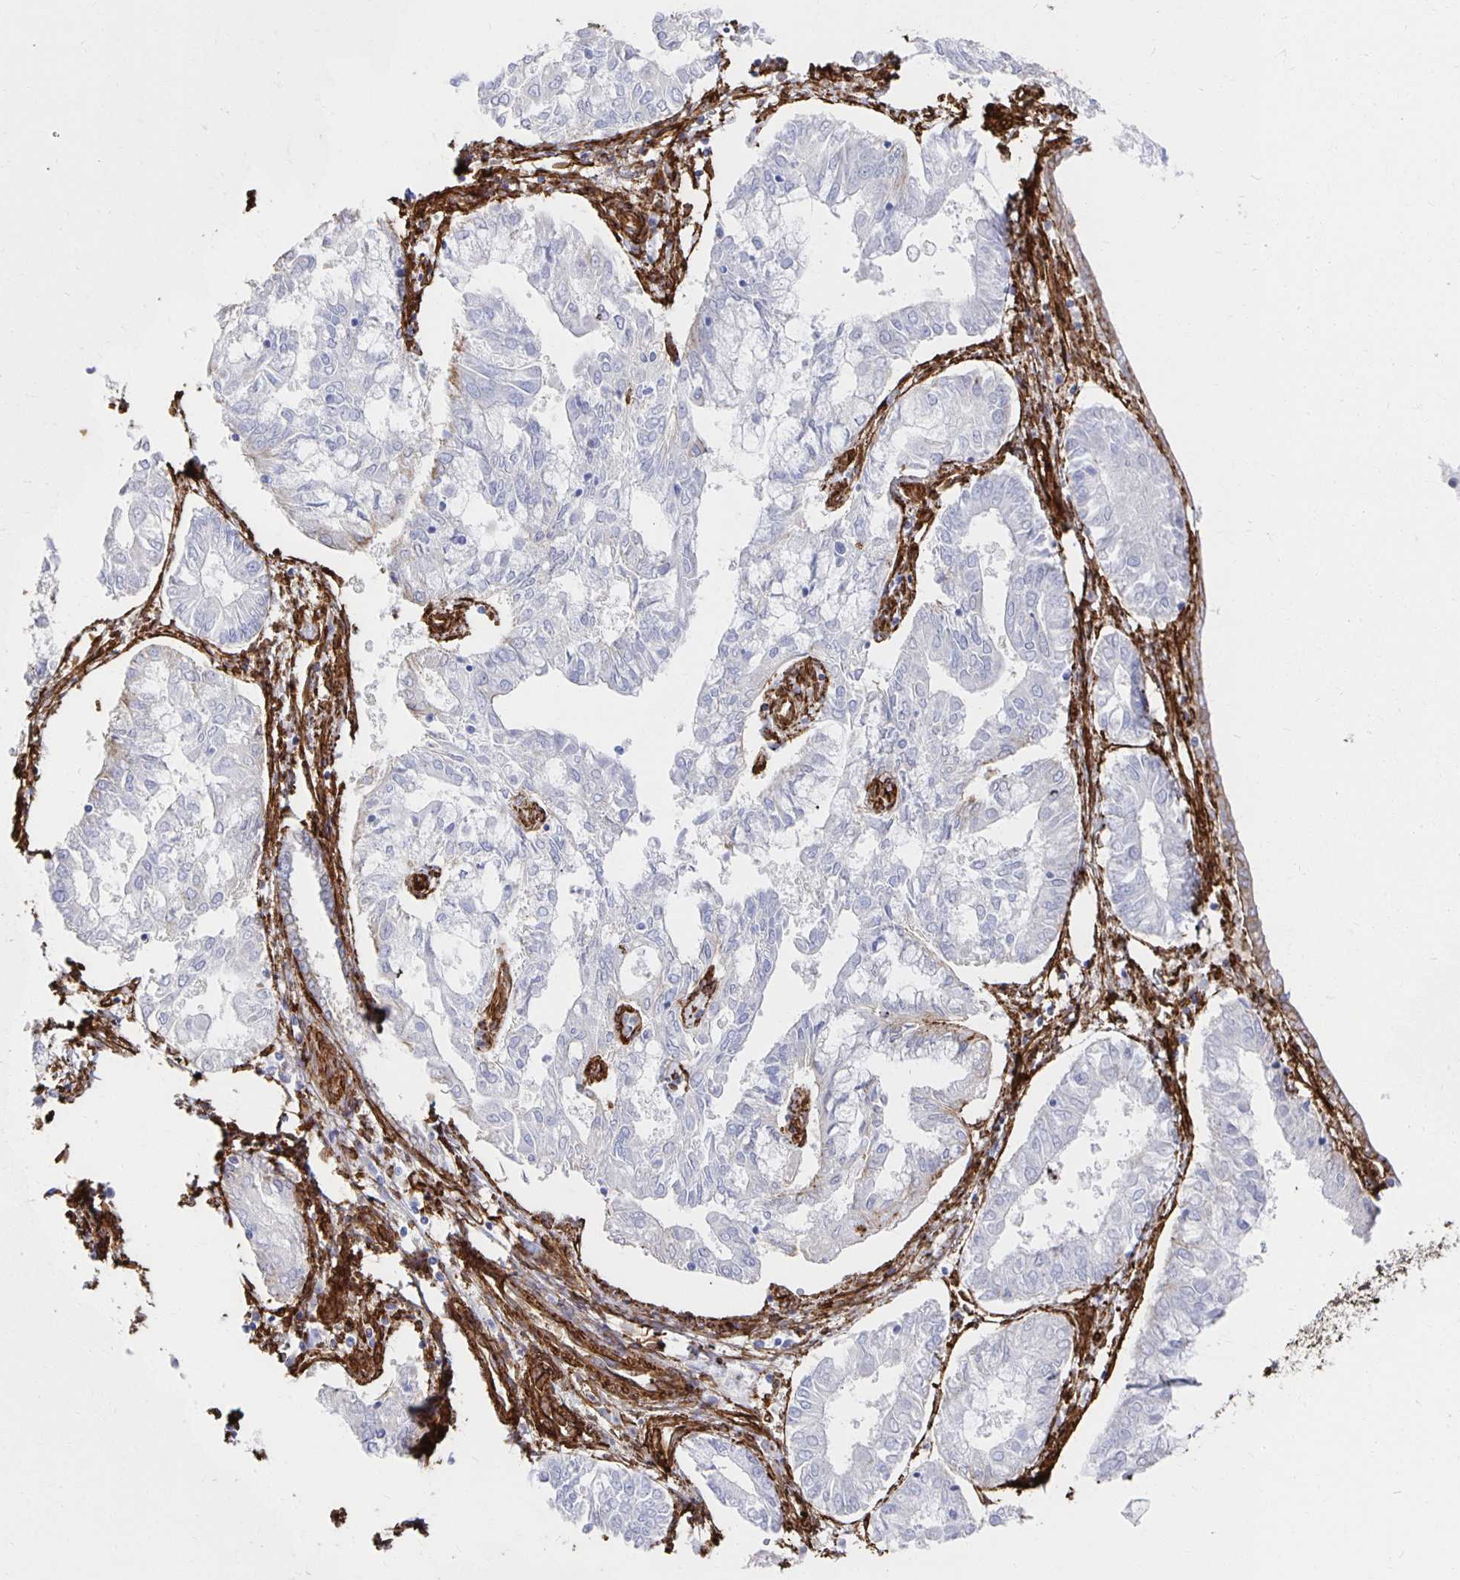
{"staining": {"intensity": "negative", "quantity": "none", "location": "none"}, "tissue": "endometrial cancer", "cell_type": "Tumor cells", "image_type": "cancer", "snomed": [{"axis": "morphology", "description": "Adenocarcinoma, NOS"}, {"axis": "topography", "description": "Endometrium"}], "caption": "A micrograph of human adenocarcinoma (endometrial) is negative for staining in tumor cells. (Stains: DAB (3,3'-diaminobenzidine) IHC with hematoxylin counter stain, Microscopy: brightfield microscopy at high magnification).", "gene": "VIPR2", "patient": {"sex": "female", "age": 68}}